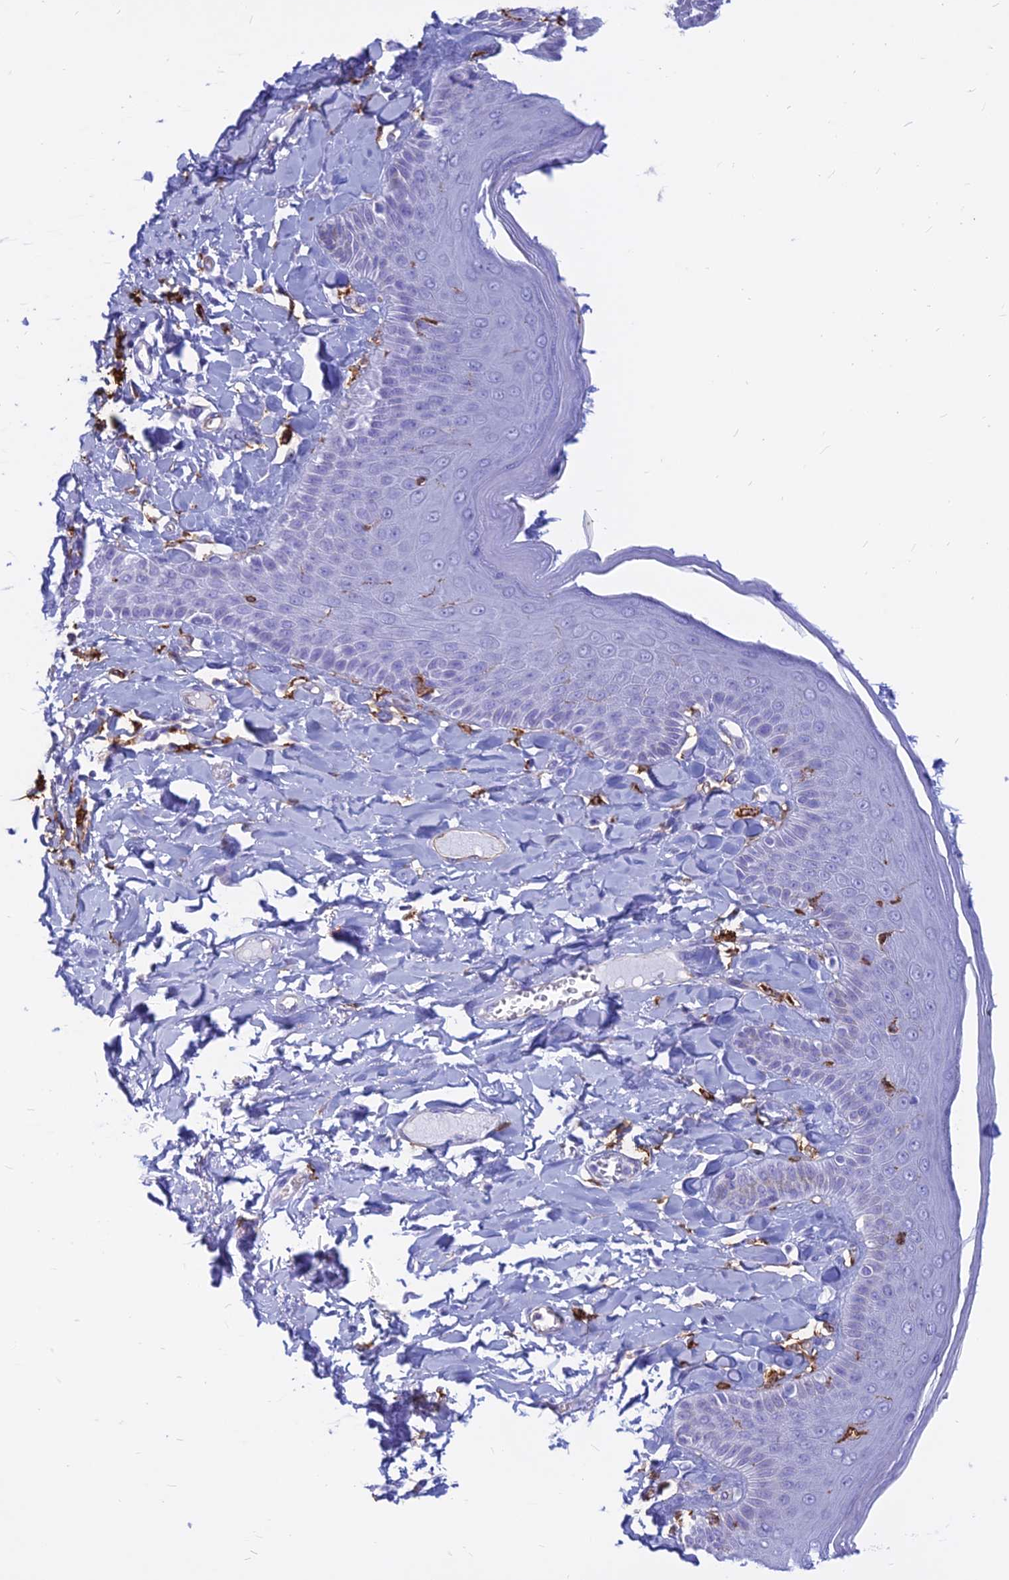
{"staining": {"intensity": "negative", "quantity": "none", "location": "none"}, "tissue": "skin", "cell_type": "Epidermal cells", "image_type": "normal", "snomed": [{"axis": "morphology", "description": "Normal tissue, NOS"}, {"axis": "topography", "description": "Anal"}], "caption": "This micrograph is of unremarkable skin stained with IHC to label a protein in brown with the nuclei are counter-stained blue. There is no staining in epidermal cells. The staining was performed using DAB to visualize the protein expression in brown, while the nuclei were stained in blue with hematoxylin (Magnification: 20x).", "gene": "HLA", "patient": {"sex": "male", "age": 69}}